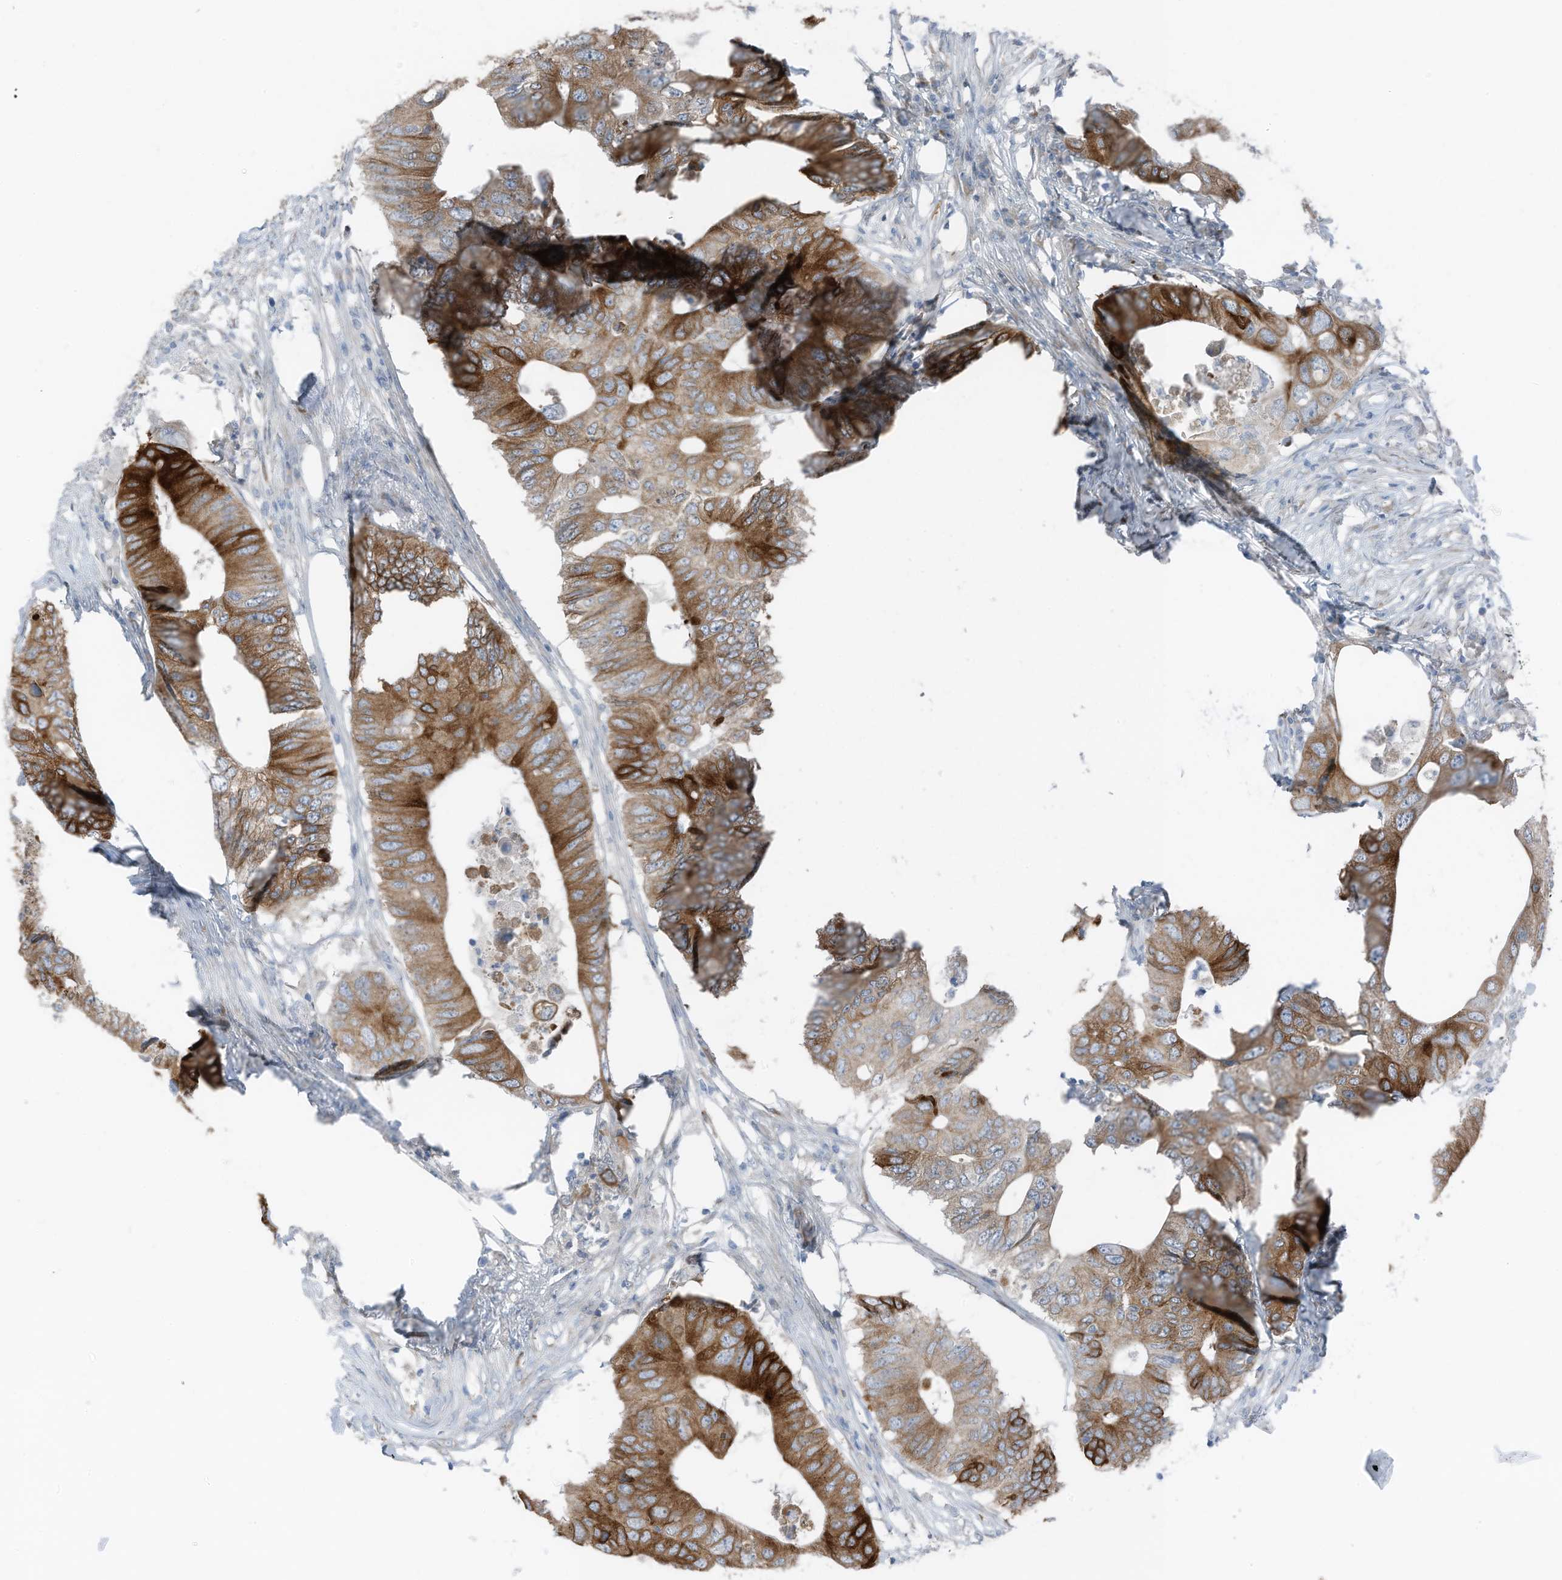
{"staining": {"intensity": "strong", "quantity": ">75%", "location": "cytoplasmic/membranous"}, "tissue": "colorectal cancer", "cell_type": "Tumor cells", "image_type": "cancer", "snomed": [{"axis": "morphology", "description": "Adenocarcinoma, NOS"}, {"axis": "topography", "description": "Colon"}], "caption": "About >75% of tumor cells in colorectal cancer (adenocarcinoma) display strong cytoplasmic/membranous protein staining as visualized by brown immunohistochemical staining.", "gene": "ARHGEF33", "patient": {"sex": "male", "age": 71}}